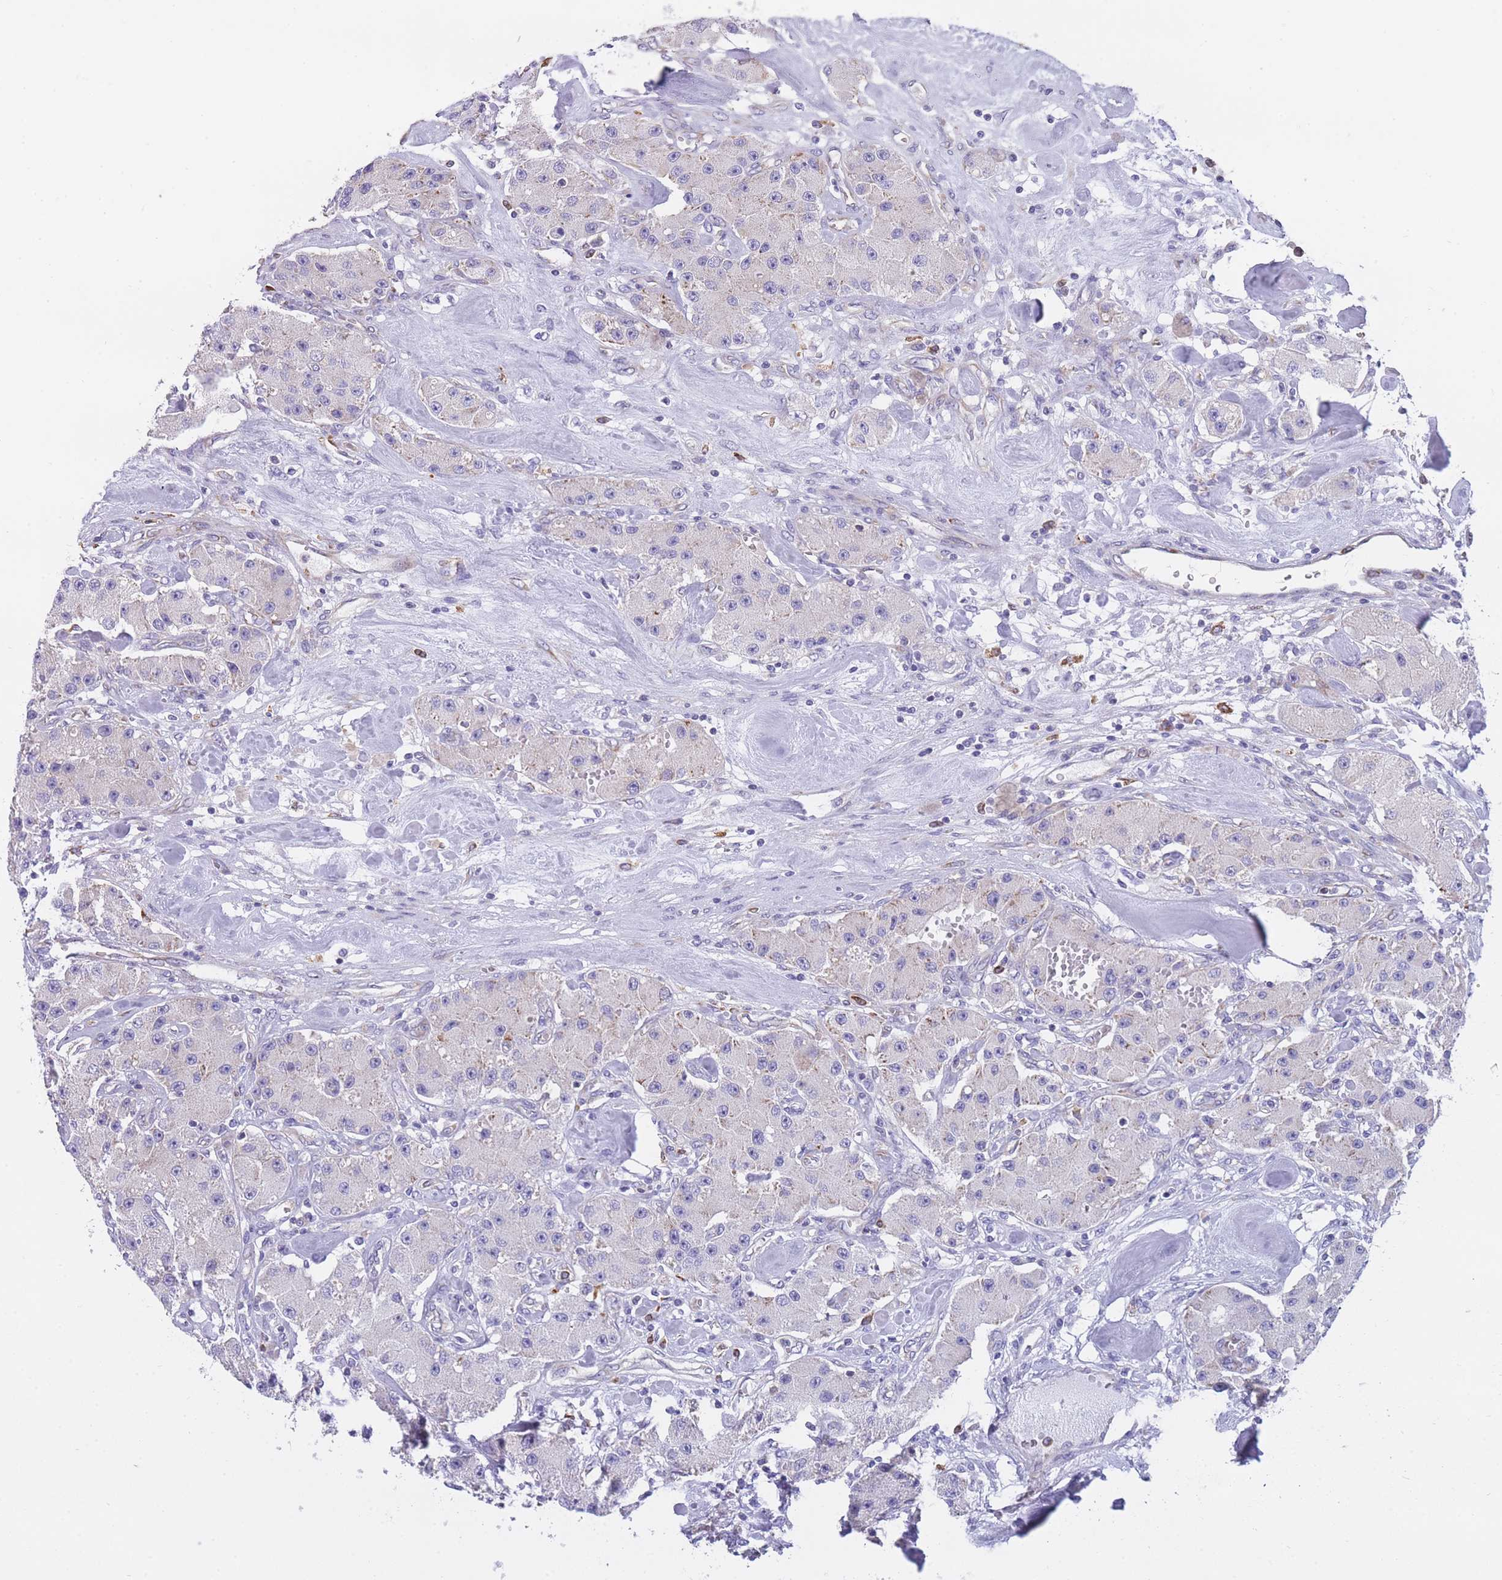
{"staining": {"intensity": "negative", "quantity": "none", "location": "none"}, "tissue": "carcinoid", "cell_type": "Tumor cells", "image_type": "cancer", "snomed": [{"axis": "morphology", "description": "Carcinoid, malignant, NOS"}, {"axis": "topography", "description": "Pancreas"}], "caption": "Immunohistochemical staining of carcinoid reveals no significant staining in tumor cells. (DAB (3,3'-diaminobenzidine) immunohistochemistry (IHC), high magnification).", "gene": "ZNF662", "patient": {"sex": "male", "age": 41}}